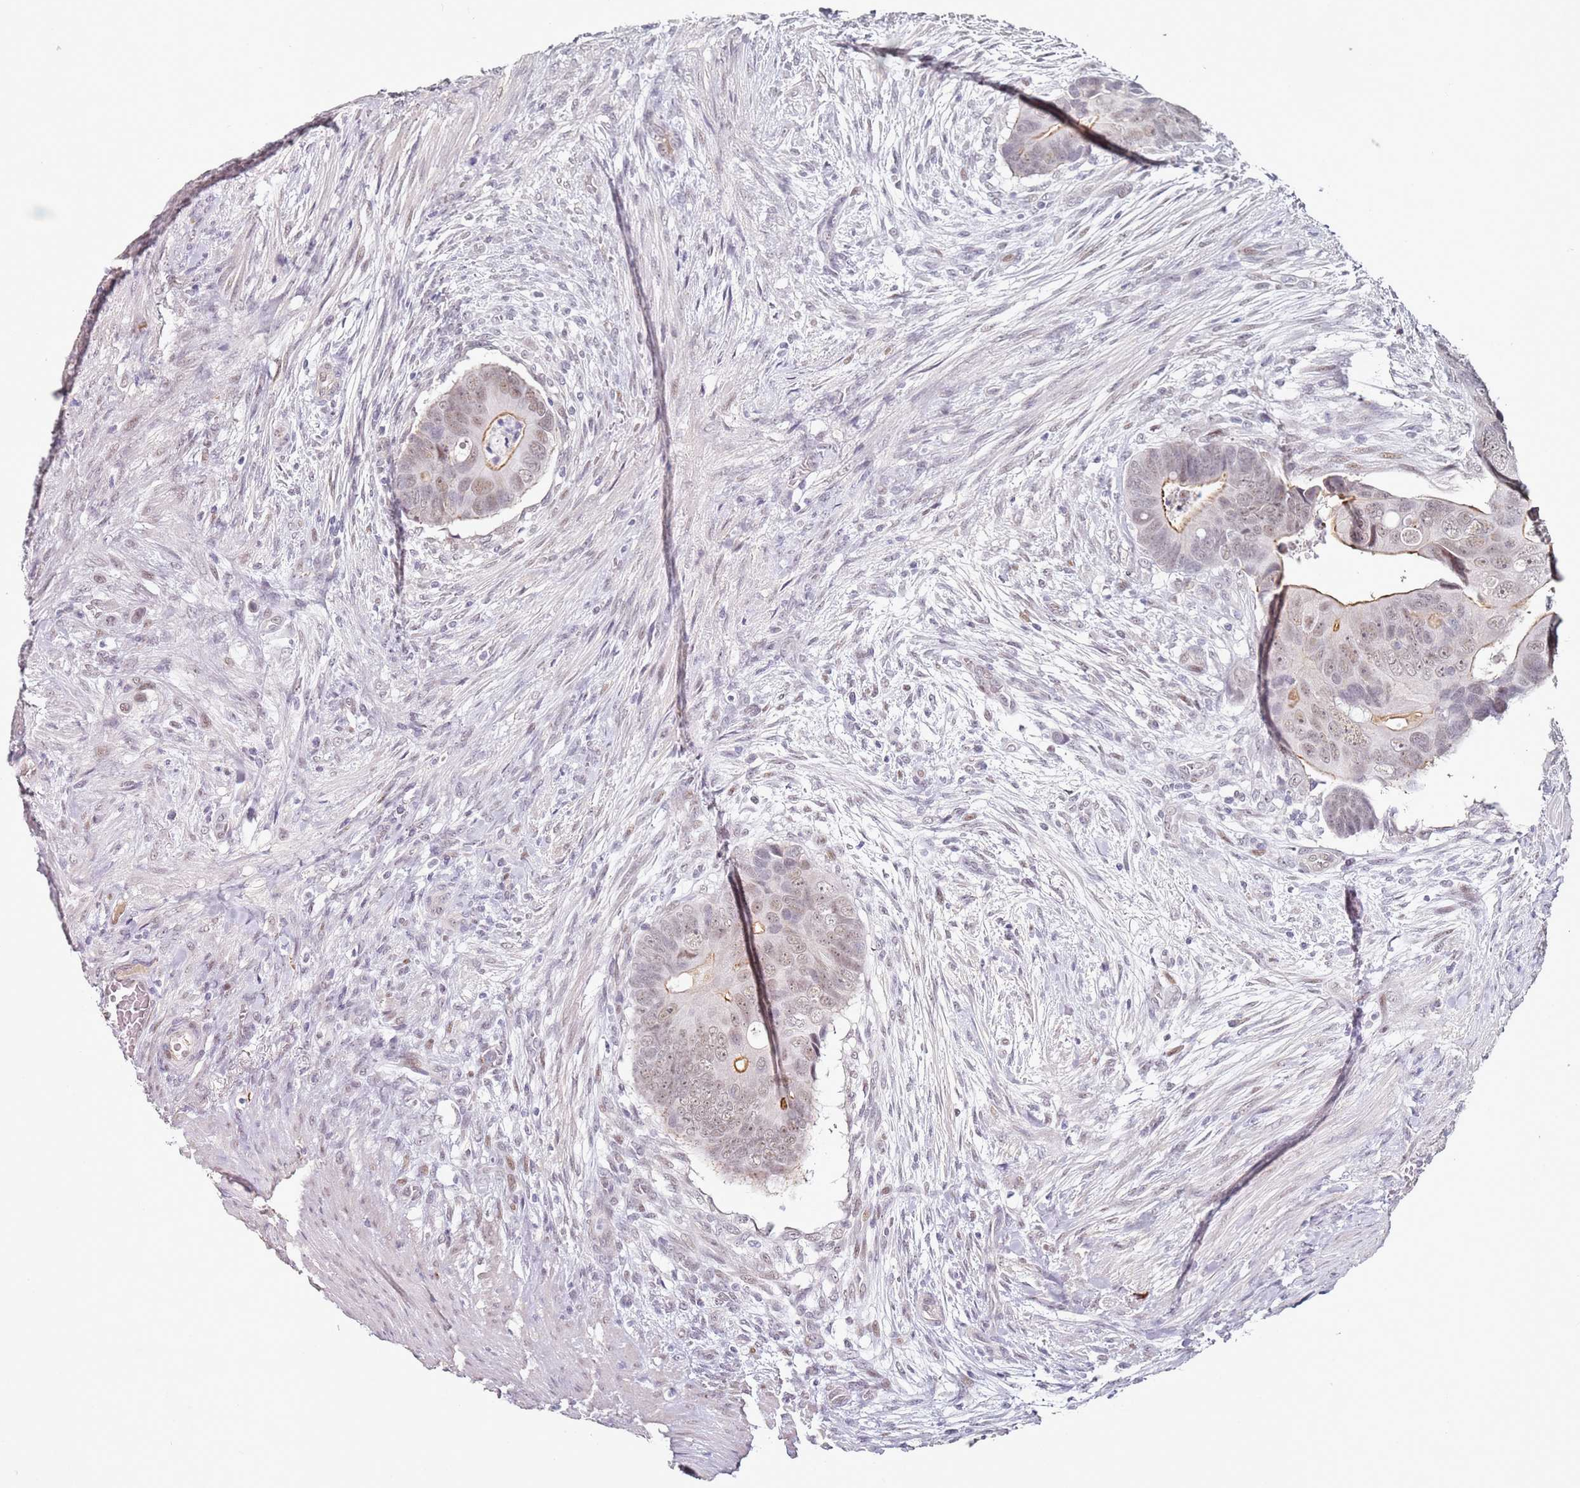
{"staining": {"intensity": "moderate", "quantity": "25%-75%", "location": "cytoplasmic/membranous,nuclear"}, "tissue": "colorectal cancer", "cell_type": "Tumor cells", "image_type": "cancer", "snomed": [{"axis": "morphology", "description": "Adenocarcinoma, NOS"}, {"axis": "topography", "description": "Rectum"}], "caption": "Moderate cytoplasmic/membranous and nuclear positivity for a protein is identified in approximately 25%-75% of tumor cells of colorectal cancer using immunohistochemistry.", "gene": "ATF6B", "patient": {"sex": "female", "age": 78}}